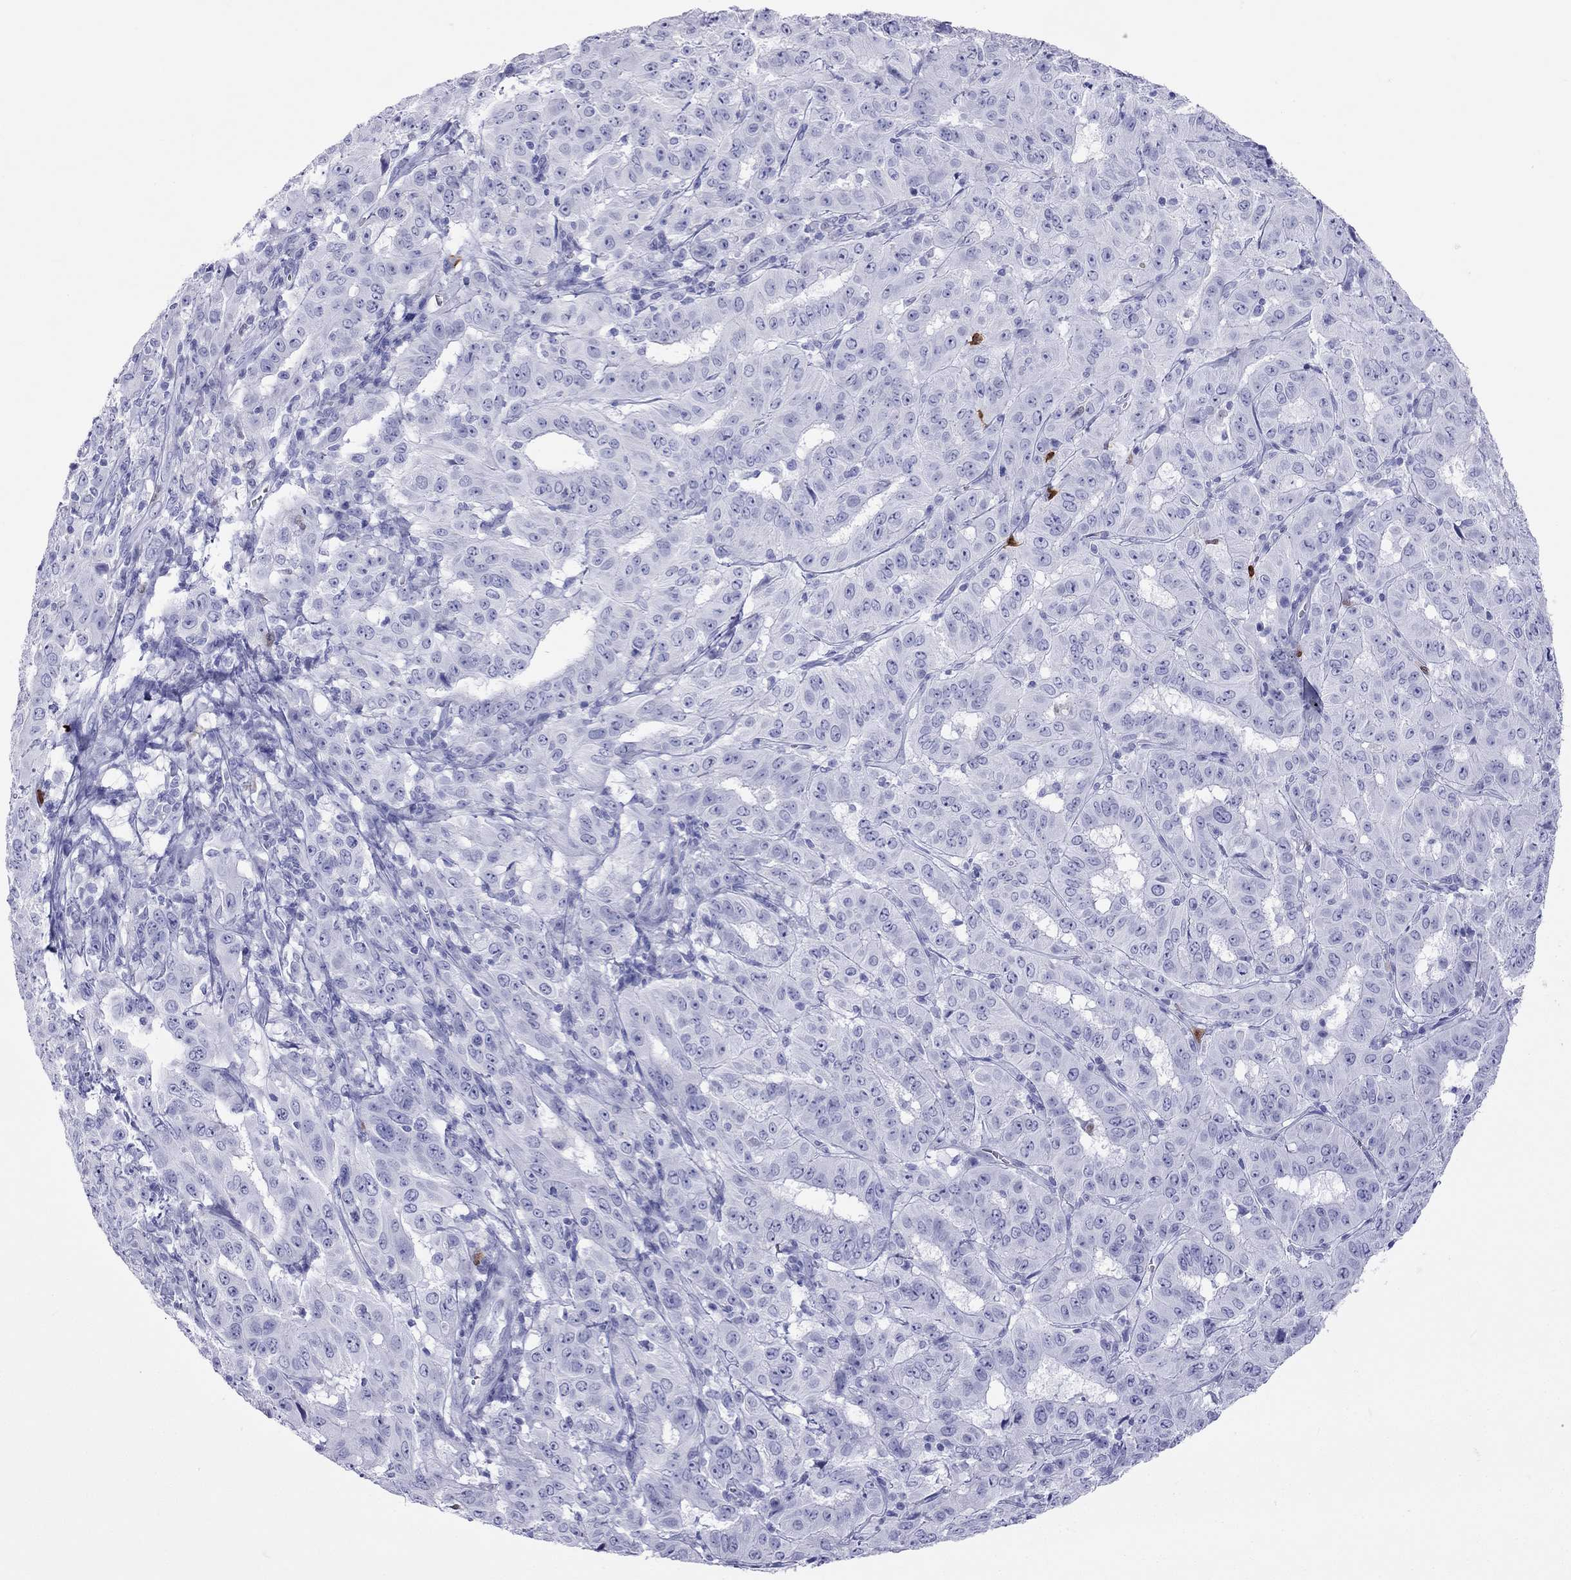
{"staining": {"intensity": "negative", "quantity": "none", "location": "none"}, "tissue": "pancreatic cancer", "cell_type": "Tumor cells", "image_type": "cancer", "snomed": [{"axis": "morphology", "description": "Adenocarcinoma, NOS"}, {"axis": "topography", "description": "Pancreas"}], "caption": "The photomicrograph reveals no significant positivity in tumor cells of pancreatic cancer. (DAB (3,3'-diaminobenzidine) IHC with hematoxylin counter stain).", "gene": "SLAMF1", "patient": {"sex": "male", "age": 63}}